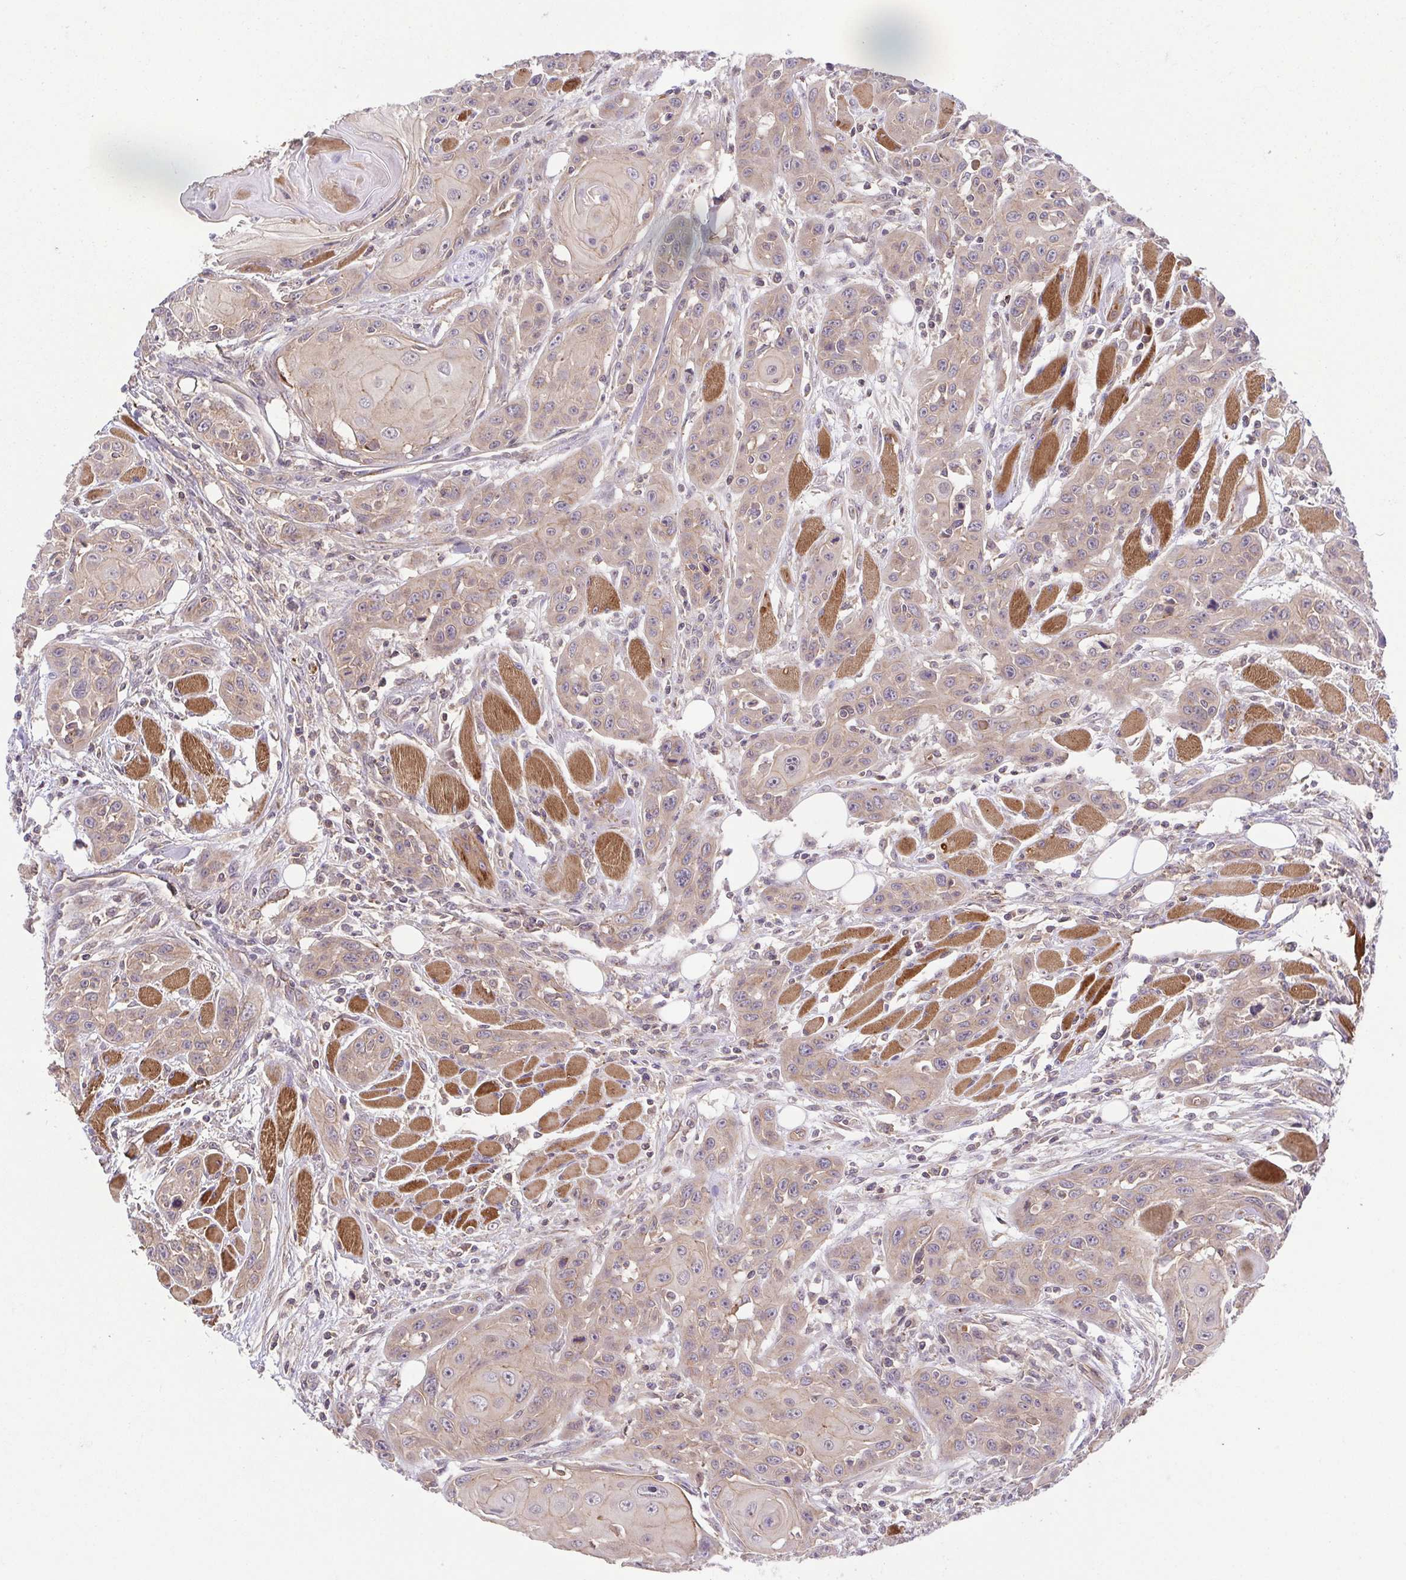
{"staining": {"intensity": "weak", "quantity": "25%-75%", "location": "cytoplasmic/membranous"}, "tissue": "head and neck cancer", "cell_type": "Tumor cells", "image_type": "cancer", "snomed": [{"axis": "morphology", "description": "Squamous cell carcinoma, NOS"}, {"axis": "topography", "description": "Head-Neck"}], "caption": "Weak cytoplasmic/membranous protein expression is identified in about 25%-75% of tumor cells in head and neck cancer (squamous cell carcinoma). (DAB (3,3'-diaminobenzidine) = brown stain, brightfield microscopy at high magnification).", "gene": "IDE", "patient": {"sex": "female", "age": 80}}